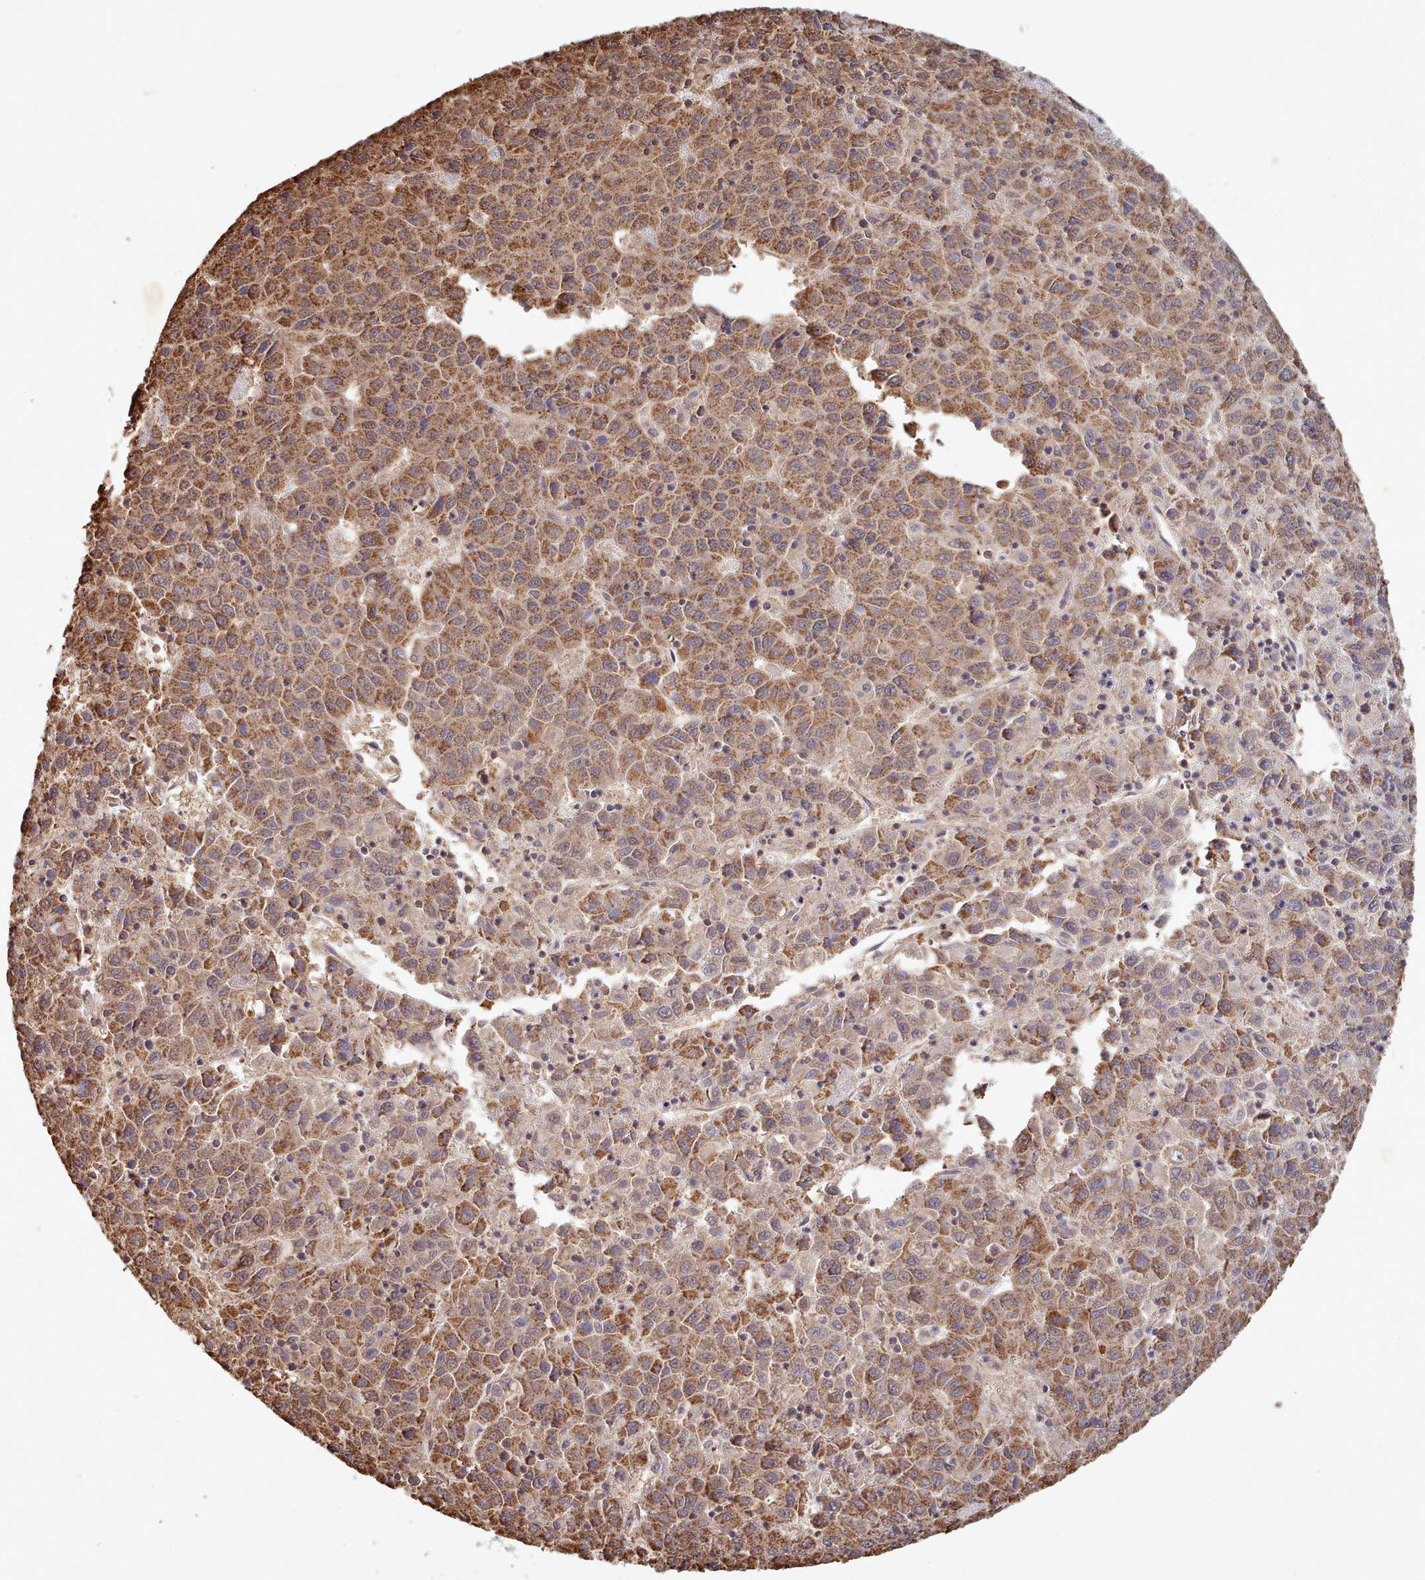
{"staining": {"intensity": "moderate", "quantity": ">75%", "location": "cytoplasmic/membranous"}, "tissue": "liver cancer", "cell_type": "Tumor cells", "image_type": "cancer", "snomed": [{"axis": "morphology", "description": "Carcinoma, Hepatocellular, NOS"}, {"axis": "topography", "description": "Liver"}], "caption": "IHC histopathology image of neoplastic tissue: liver cancer (hepatocellular carcinoma) stained using immunohistochemistry reveals medium levels of moderate protein expression localized specifically in the cytoplasmic/membranous of tumor cells, appearing as a cytoplasmic/membranous brown color.", "gene": "METRN", "patient": {"sex": "female", "age": 53}}